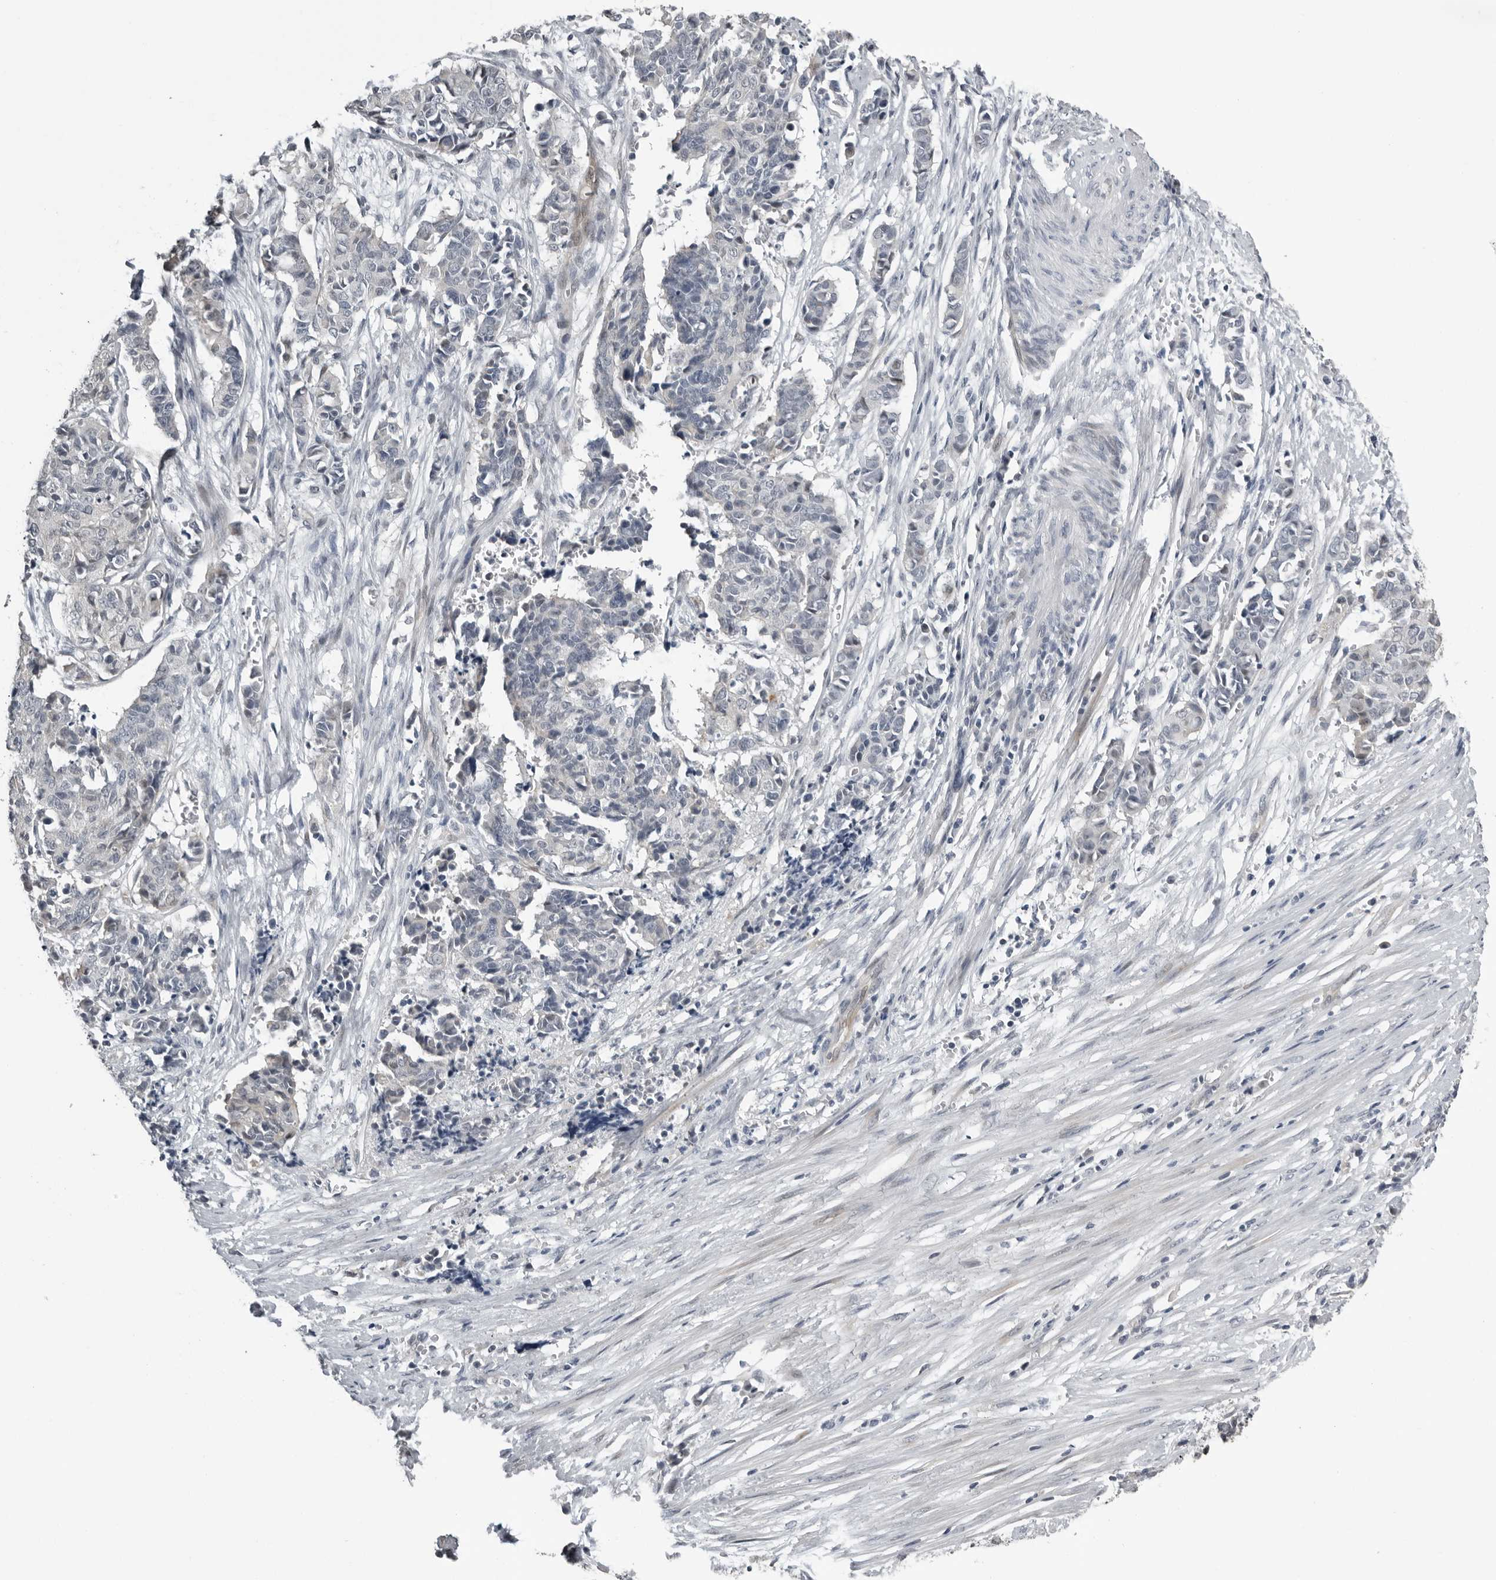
{"staining": {"intensity": "negative", "quantity": "none", "location": "none"}, "tissue": "cervical cancer", "cell_type": "Tumor cells", "image_type": "cancer", "snomed": [{"axis": "morphology", "description": "Normal tissue, NOS"}, {"axis": "morphology", "description": "Squamous cell carcinoma, NOS"}, {"axis": "topography", "description": "Cervix"}], "caption": "Human cervical squamous cell carcinoma stained for a protein using IHC displays no expression in tumor cells.", "gene": "PRRX2", "patient": {"sex": "female", "age": 35}}